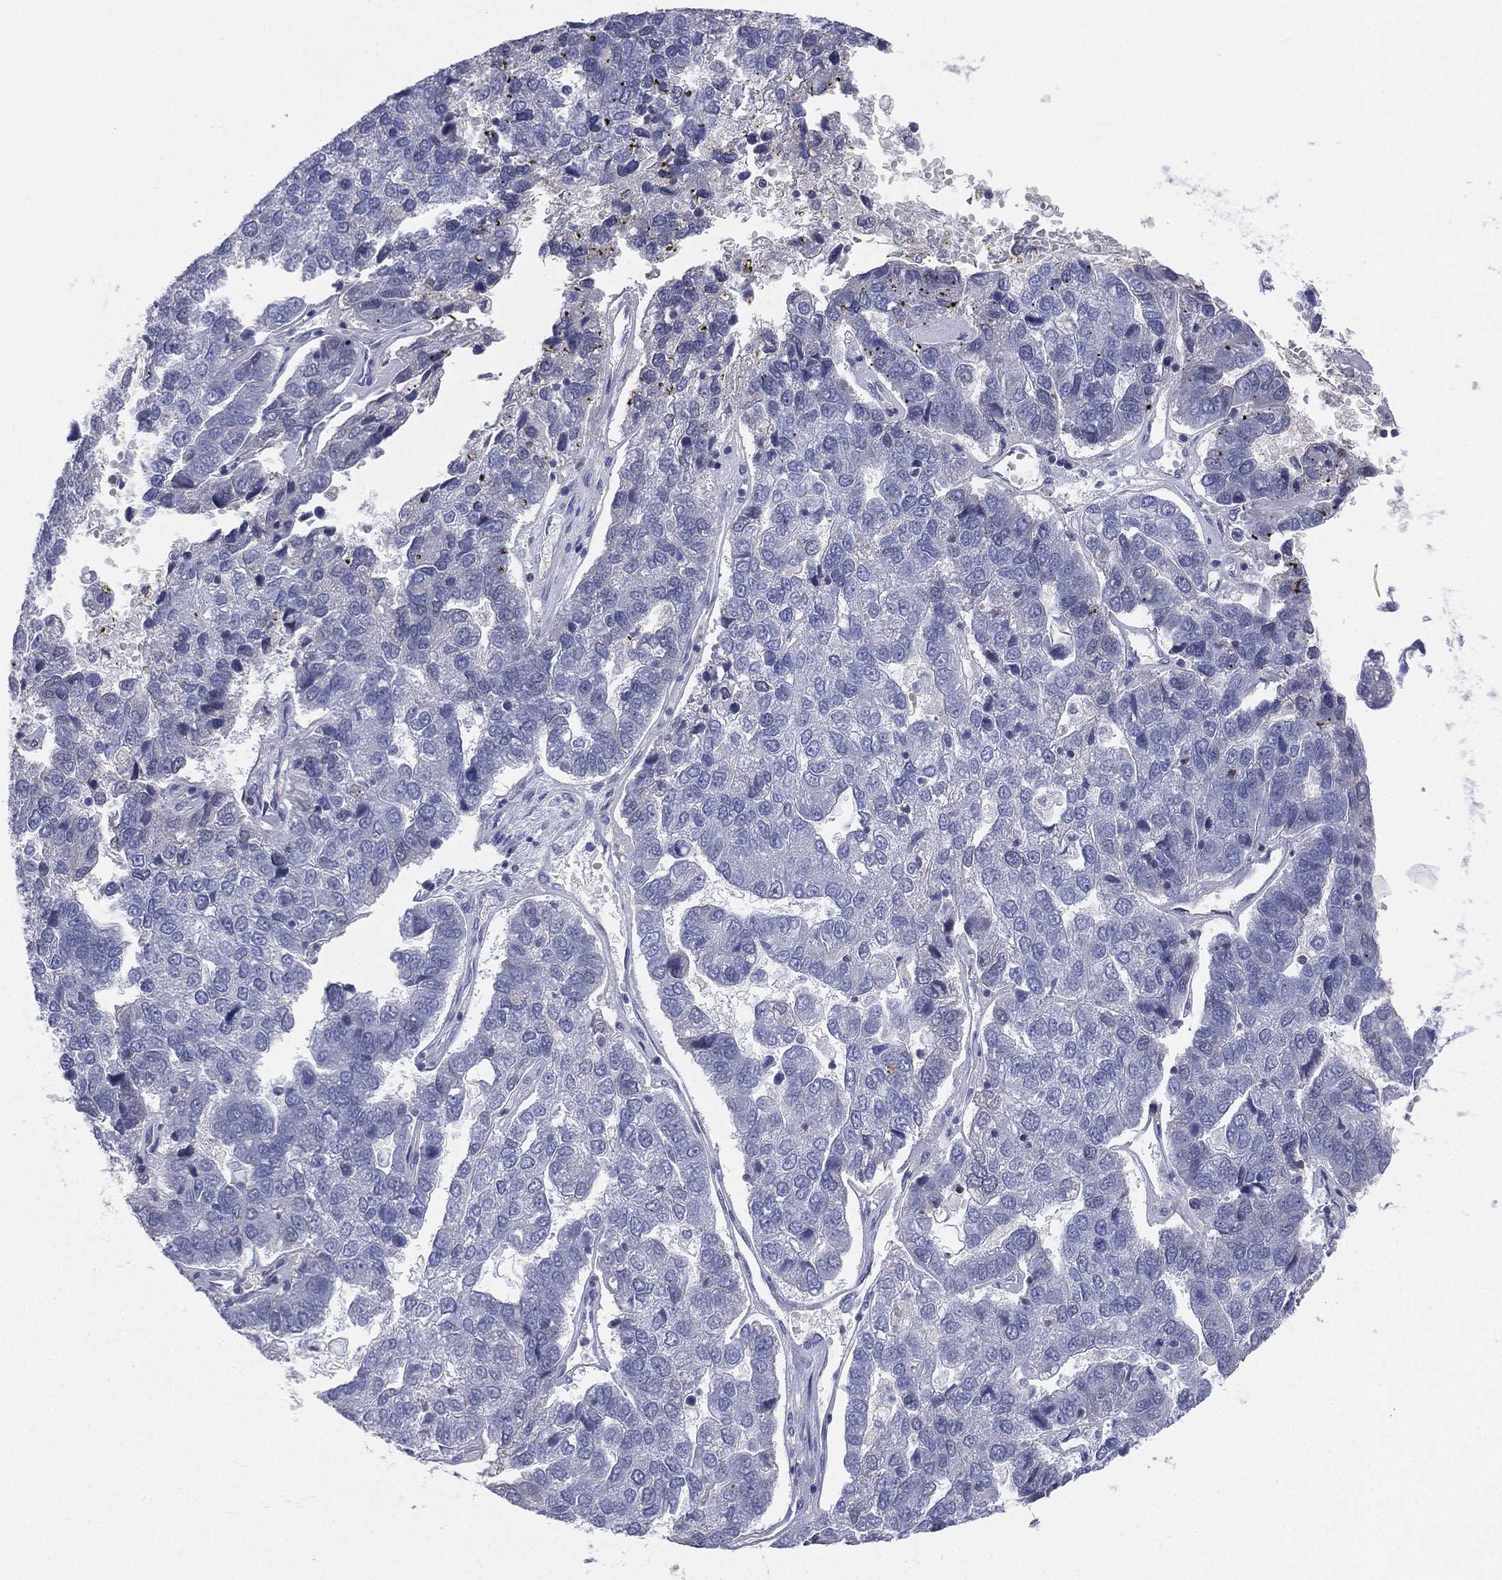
{"staining": {"intensity": "negative", "quantity": "none", "location": "none"}, "tissue": "pancreatic cancer", "cell_type": "Tumor cells", "image_type": "cancer", "snomed": [{"axis": "morphology", "description": "Adenocarcinoma, NOS"}, {"axis": "topography", "description": "Pancreas"}], "caption": "Tumor cells show no significant staining in pancreatic cancer. (Brightfield microscopy of DAB (3,3'-diaminobenzidine) immunohistochemistry (IHC) at high magnification).", "gene": "CD3D", "patient": {"sex": "female", "age": 61}}